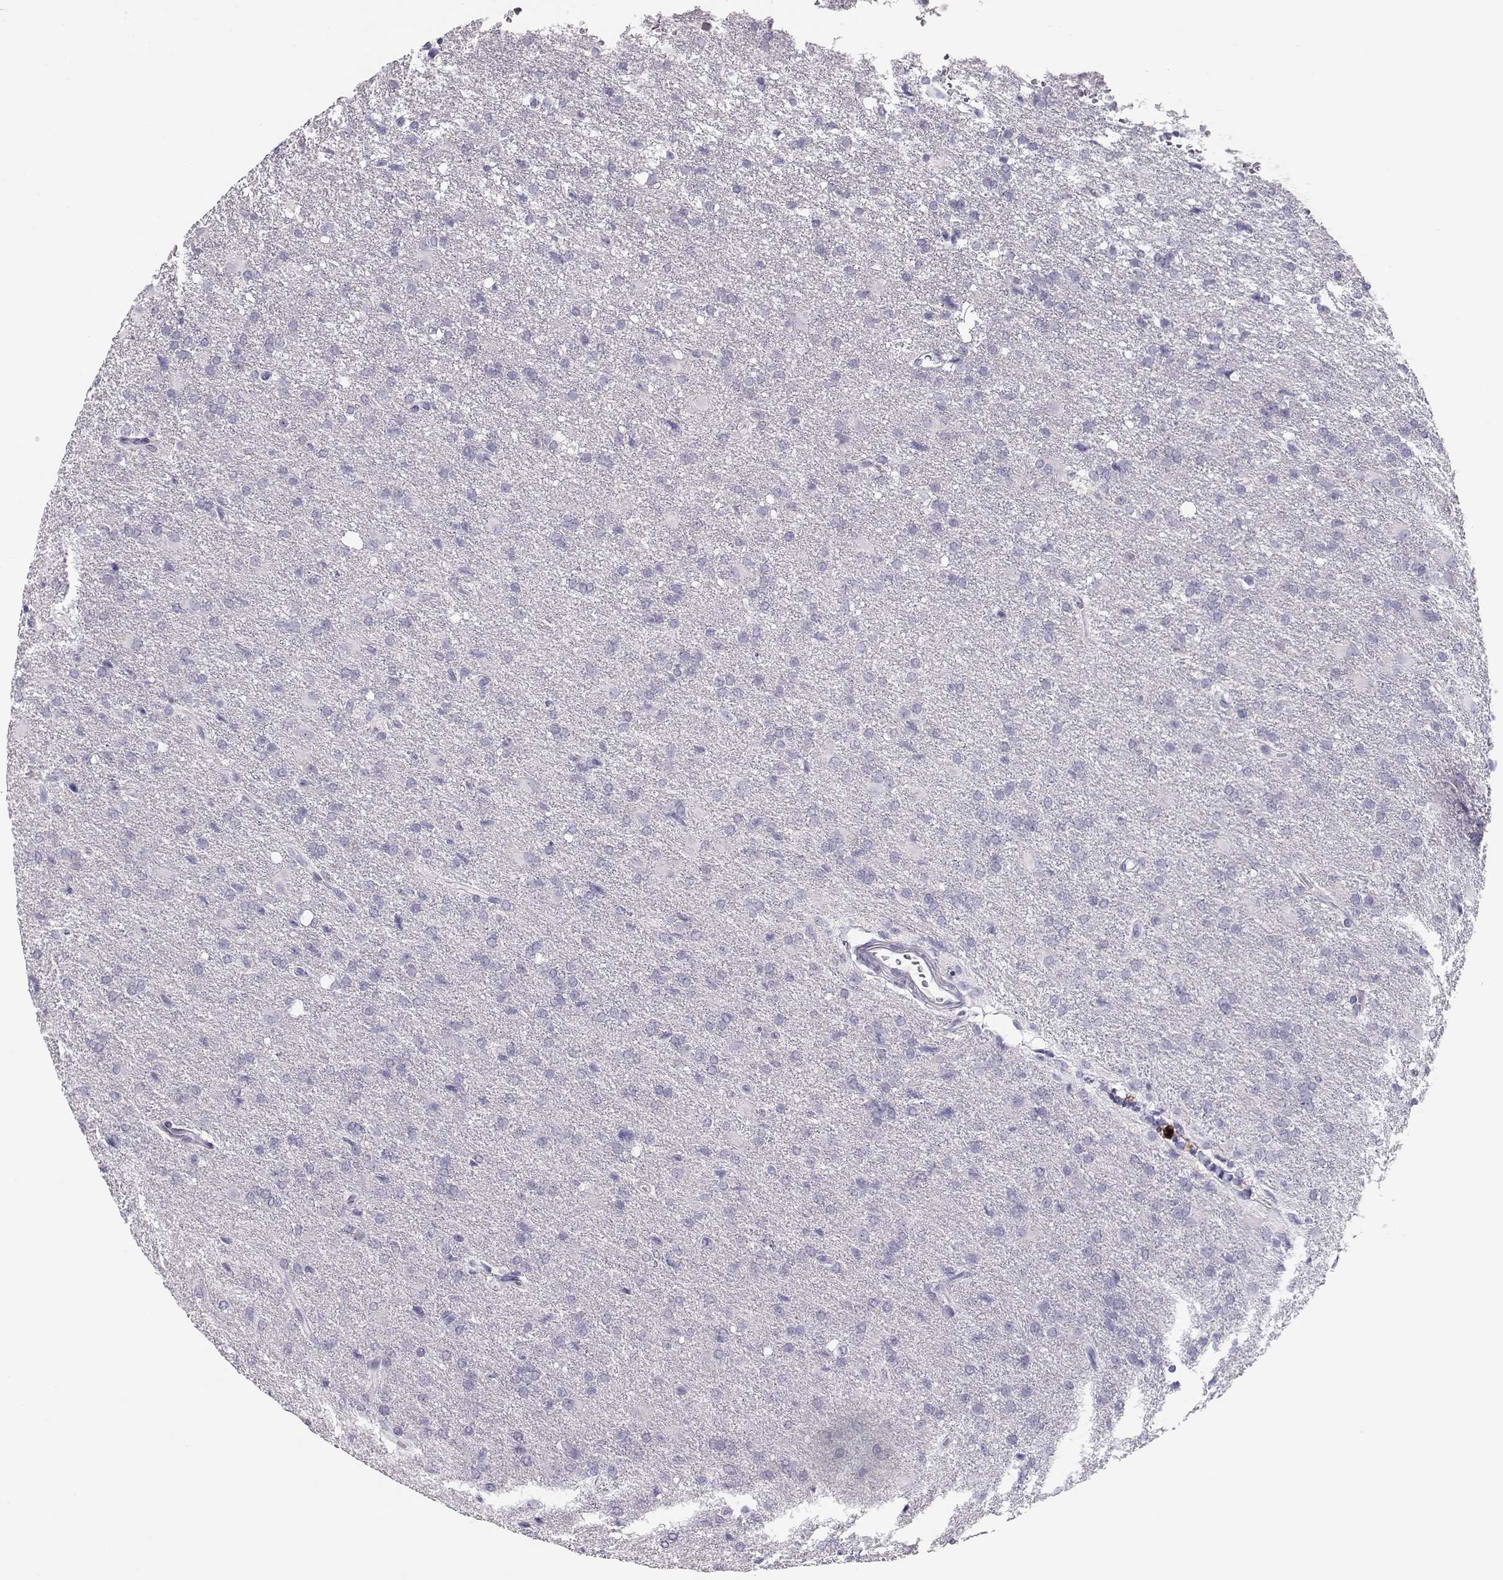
{"staining": {"intensity": "negative", "quantity": "none", "location": "none"}, "tissue": "glioma", "cell_type": "Tumor cells", "image_type": "cancer", "snomed": [{"axis": "morphology", "description": "Glioma, malignant, High grade"}, {"axis": "topography", "description": "Brain"}], "caption": "An image of human glioma is negative for staining in tumor cells. Brightfield microscopy of immunohistochemistry stained with DAB (3,3'-diaminobenzidine) (brown) and hematoxylin (blue), captured at high magnification.", "gene": "LEPR", "patient": {"sex": "male", "age": 68}}